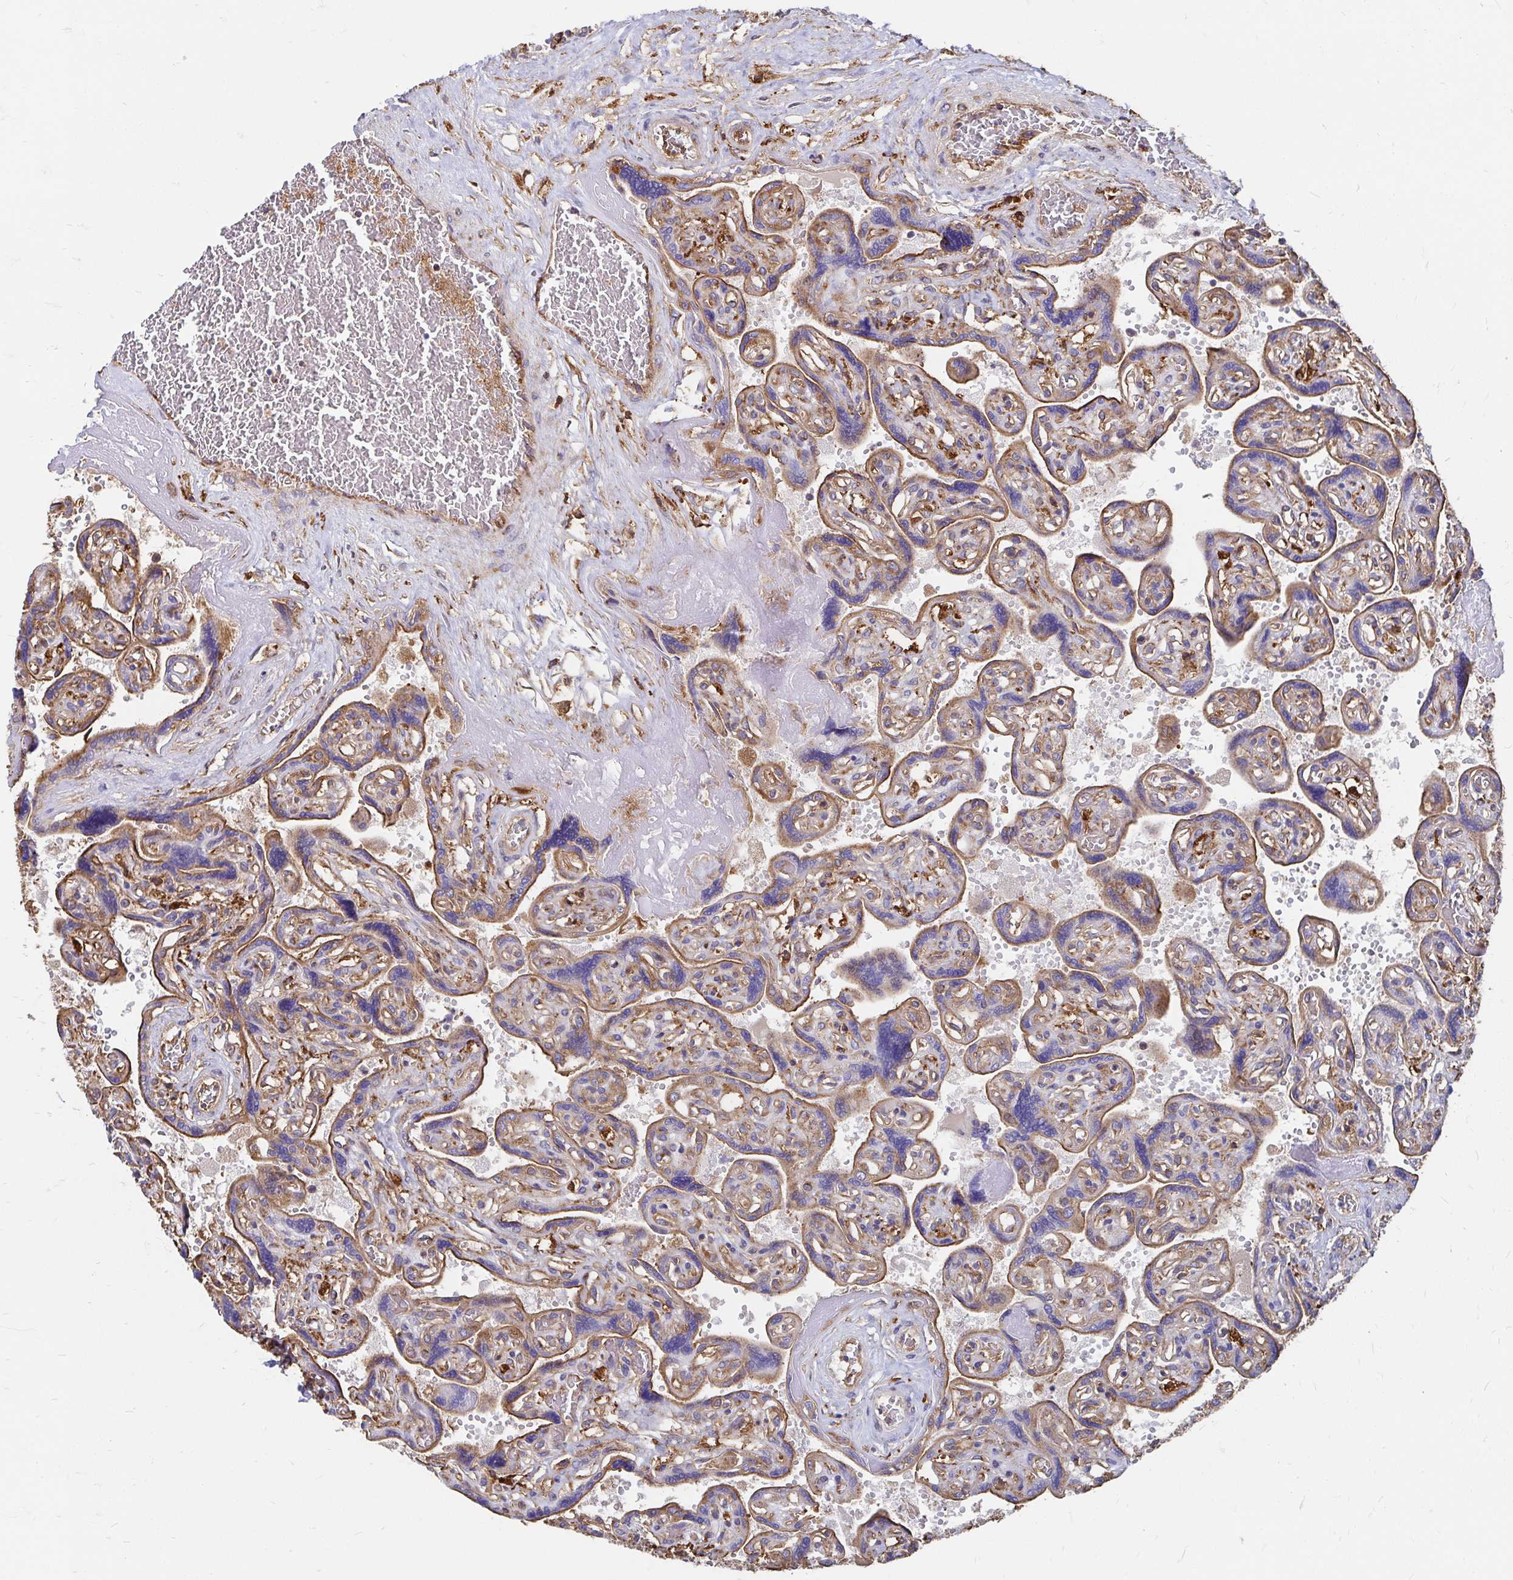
{"staining": {"intensity": "moderate", "quantity": ">75%", "location": "cytoplasmic/membranous"}, "tissue": "placenta", "cell_type": "Decidual cells", "image_type": "normal", "snomed": [{"axis": "morphology", "description": "Normal tissue, NOS"}, {"axis": "topography", "description": "Placenta"}], "caption": "IHC staining of benign placenta, which exhibits medium levels of moderate cytoplasmic/membranous staining in approximately >75% of decidual cells indicating moderate cytoplasmic/membranous protein positivity. The staining was performed using DAB (brown) for protein detection and nuclei were counterstained in hematoxylin (blue).", "gene": "CLTC", "patient": {"sex": "female", "age": 32}}